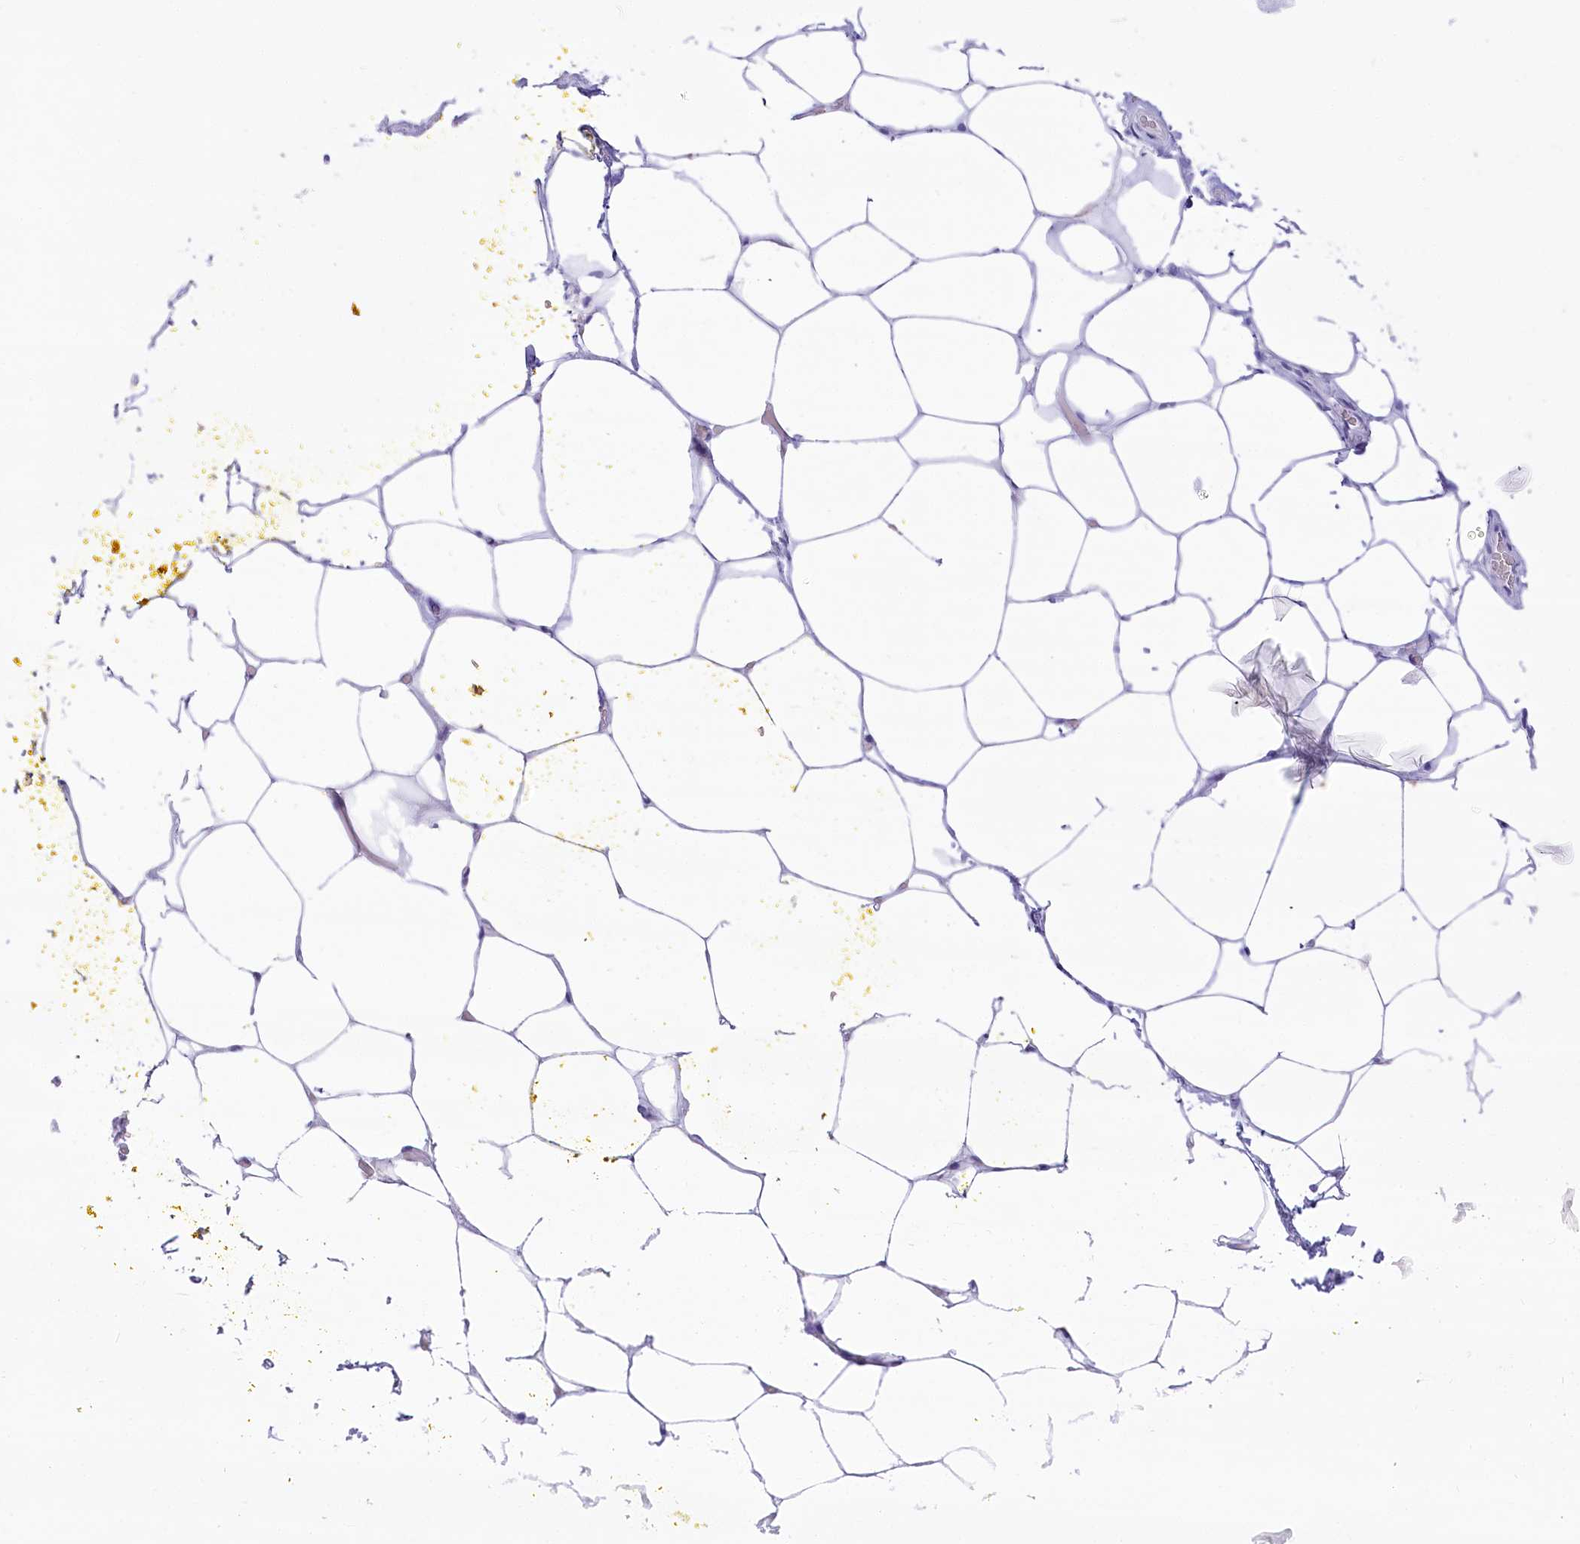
{"staining": {"intensity": "negative", "quantity": "none", "location": "none"}, "tissue": "adipose tissue", "cell_type": "Adipocytes", "image_type": "normal", "snomed": [{"axis": "morphology", "description": "Normal tissue, NOS"}, {"axis": "morphology", "description": "Adenocarcinoma, Low grade"}, {"axis": "topography", "description": "Prostate"}, {"axis": "topography", "description": "Peripheral nerve tissue"}], "caption": "Adipocytes show no significant positivity in benign adipose tissue. (Immunohistochemistry (ihc), brightfield microscopy, high magnification).", "gene": "PBLD", "patient": {"sex": "male", "age": 63}}